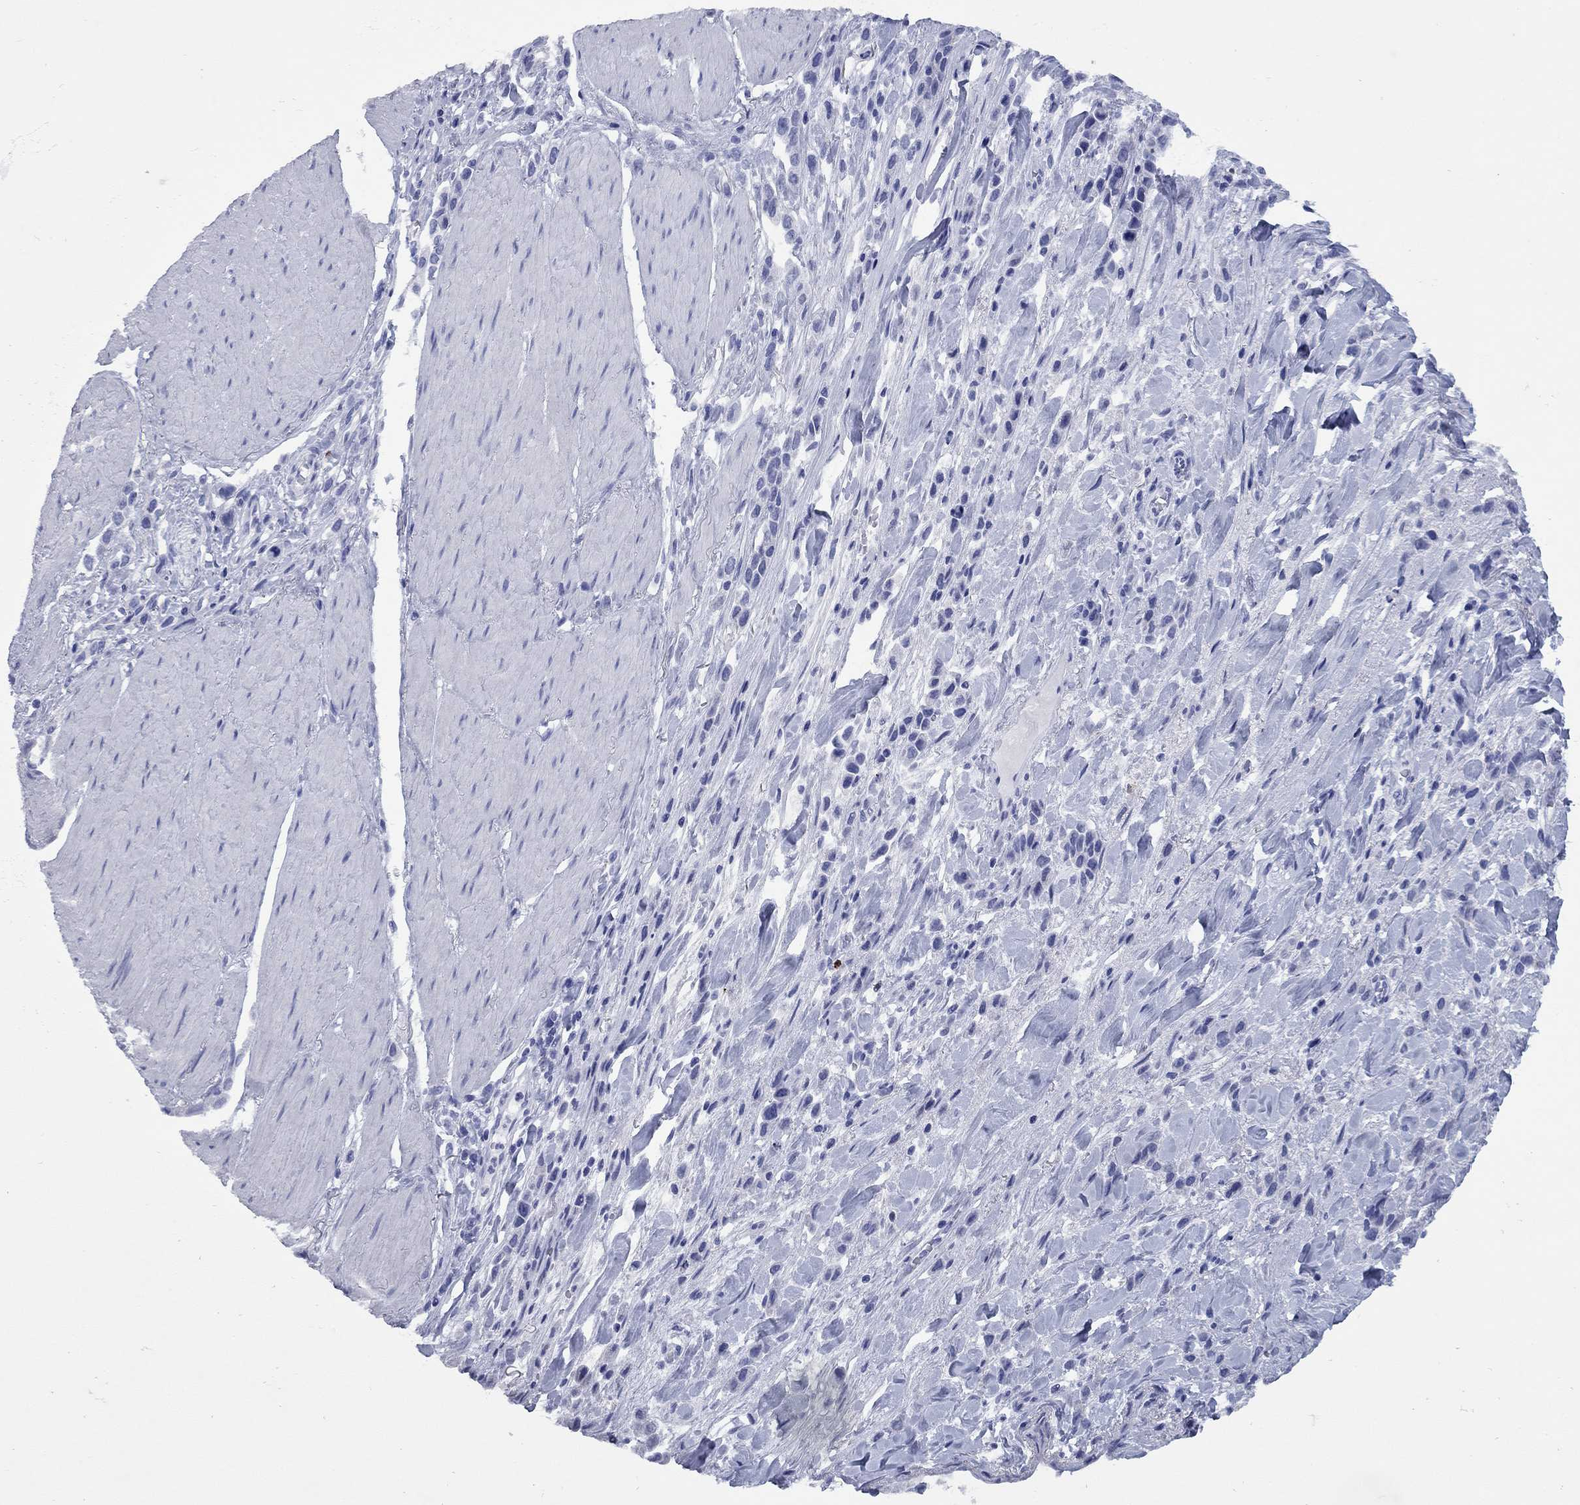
{"staining": {"intensity": "negative", "quantity": "none", "location": "none"}, "tissue": "stomach cancer", "cell_type": "Tumor cells", "image_type": "cancer", "snomed": [{"axis": "morphology", "description": "Adenocarcinoma, NOS"}, {"axis": "topography", "description": "Stomach"}], "caption": "IHC micrograph of neoplastic tissue: stomach cancer stained with DAB (3,3'-diaminobenzidine) exhibits no significant protein staining in tumor cells. (Brightfield microscopy of DAB IHC at high magnification).", "gene": "CCNA1", "patient": {"sex": "male", "age": 47}}